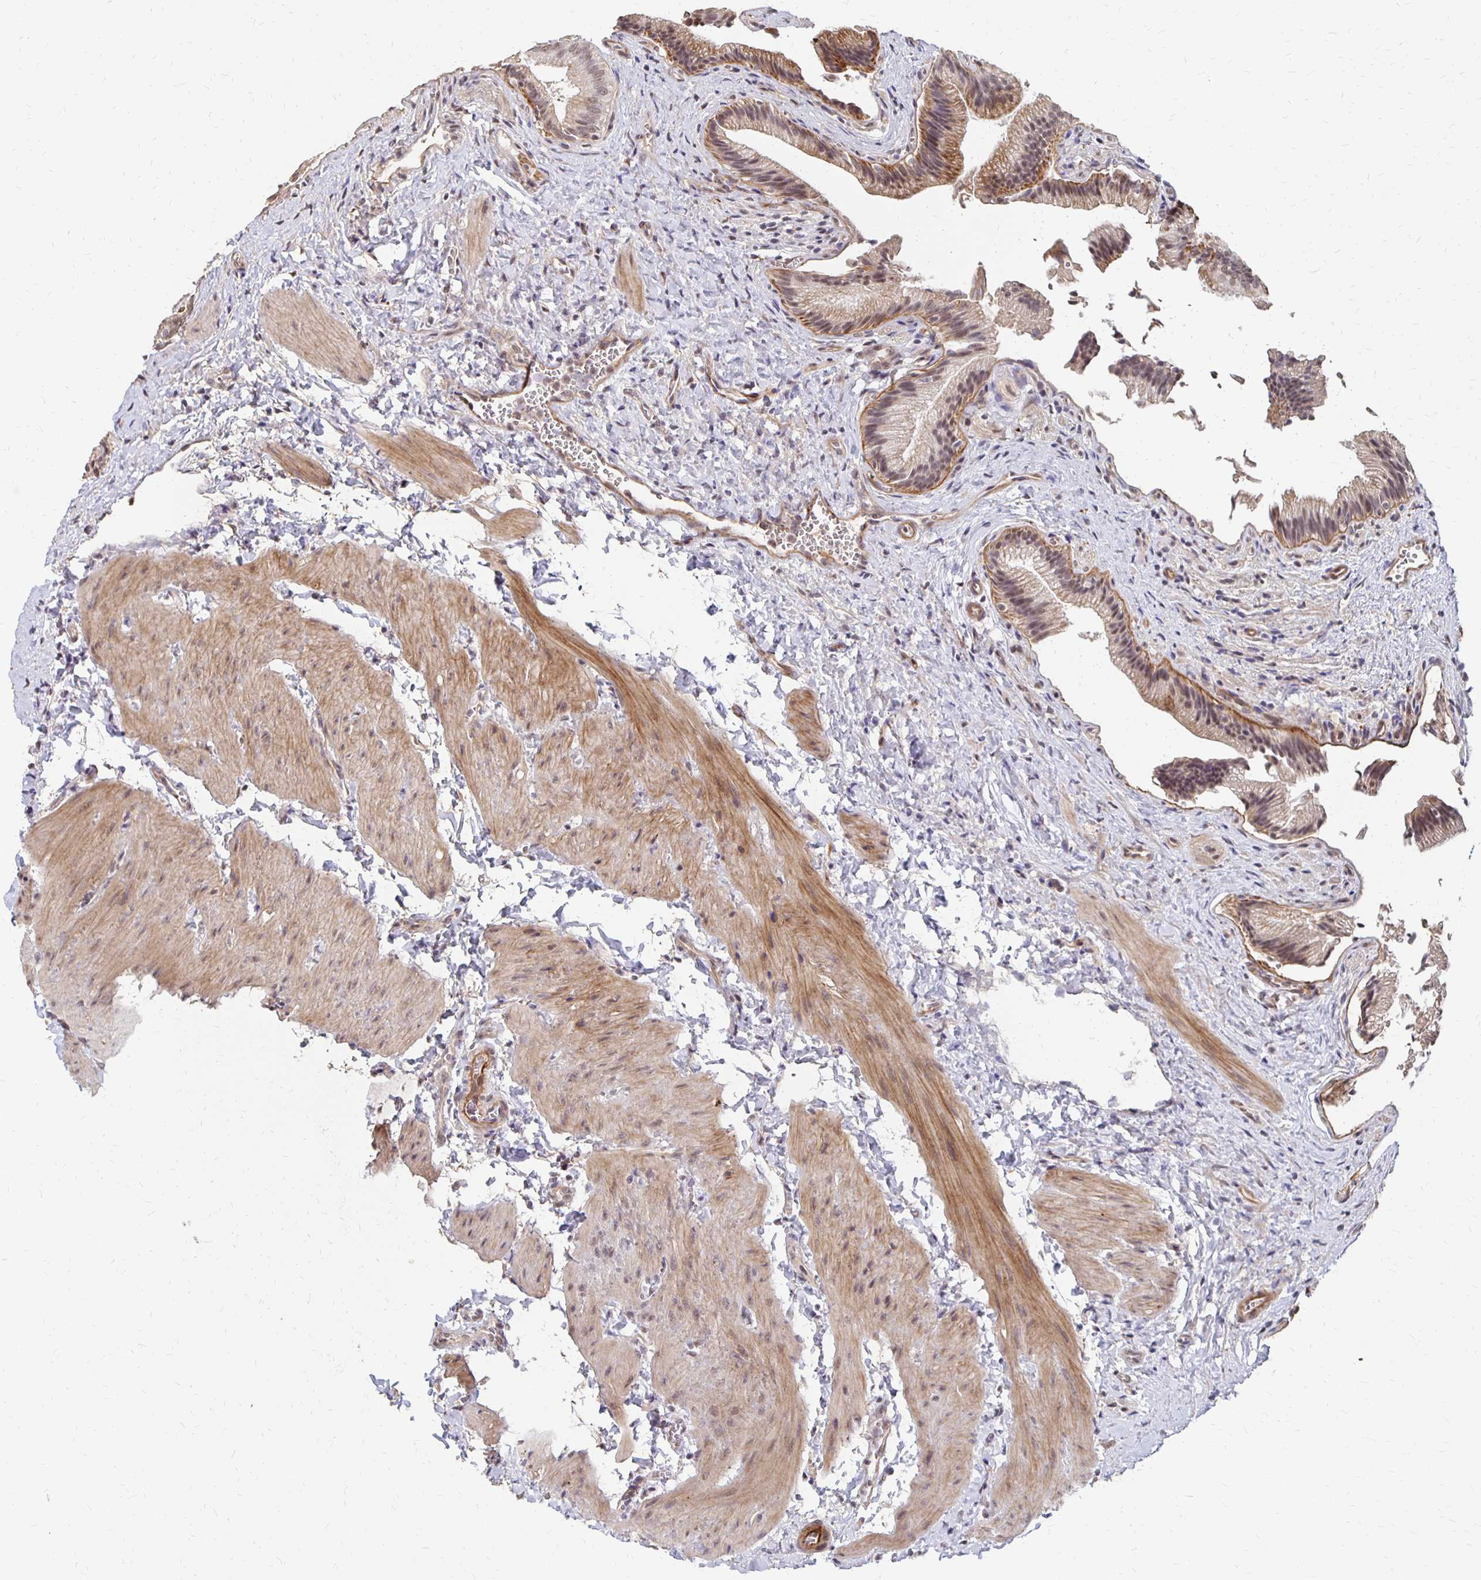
{"staining": {"intensity": "weak", "quantity": "25%-75%", "location": "cytoplasmic/membranous,nuclear"}, "tissue": "gallbladder", "cell_type": "Glandular cells", "image_type": "normal", "snomed": [{"axis": "morphology", "description": "Normal tissue, NOS"}, {"axis": "topography", "description": "Gallbladder"}], "caption": "This image exhibits IHC staining of benign human gallbladder, with low weak cytoplasmic/membranous,nuclear expression in approximately 25%-75% of glandular cells.", "gene": "CLASRP", "patient": {"sex": "male", "age": 17}}